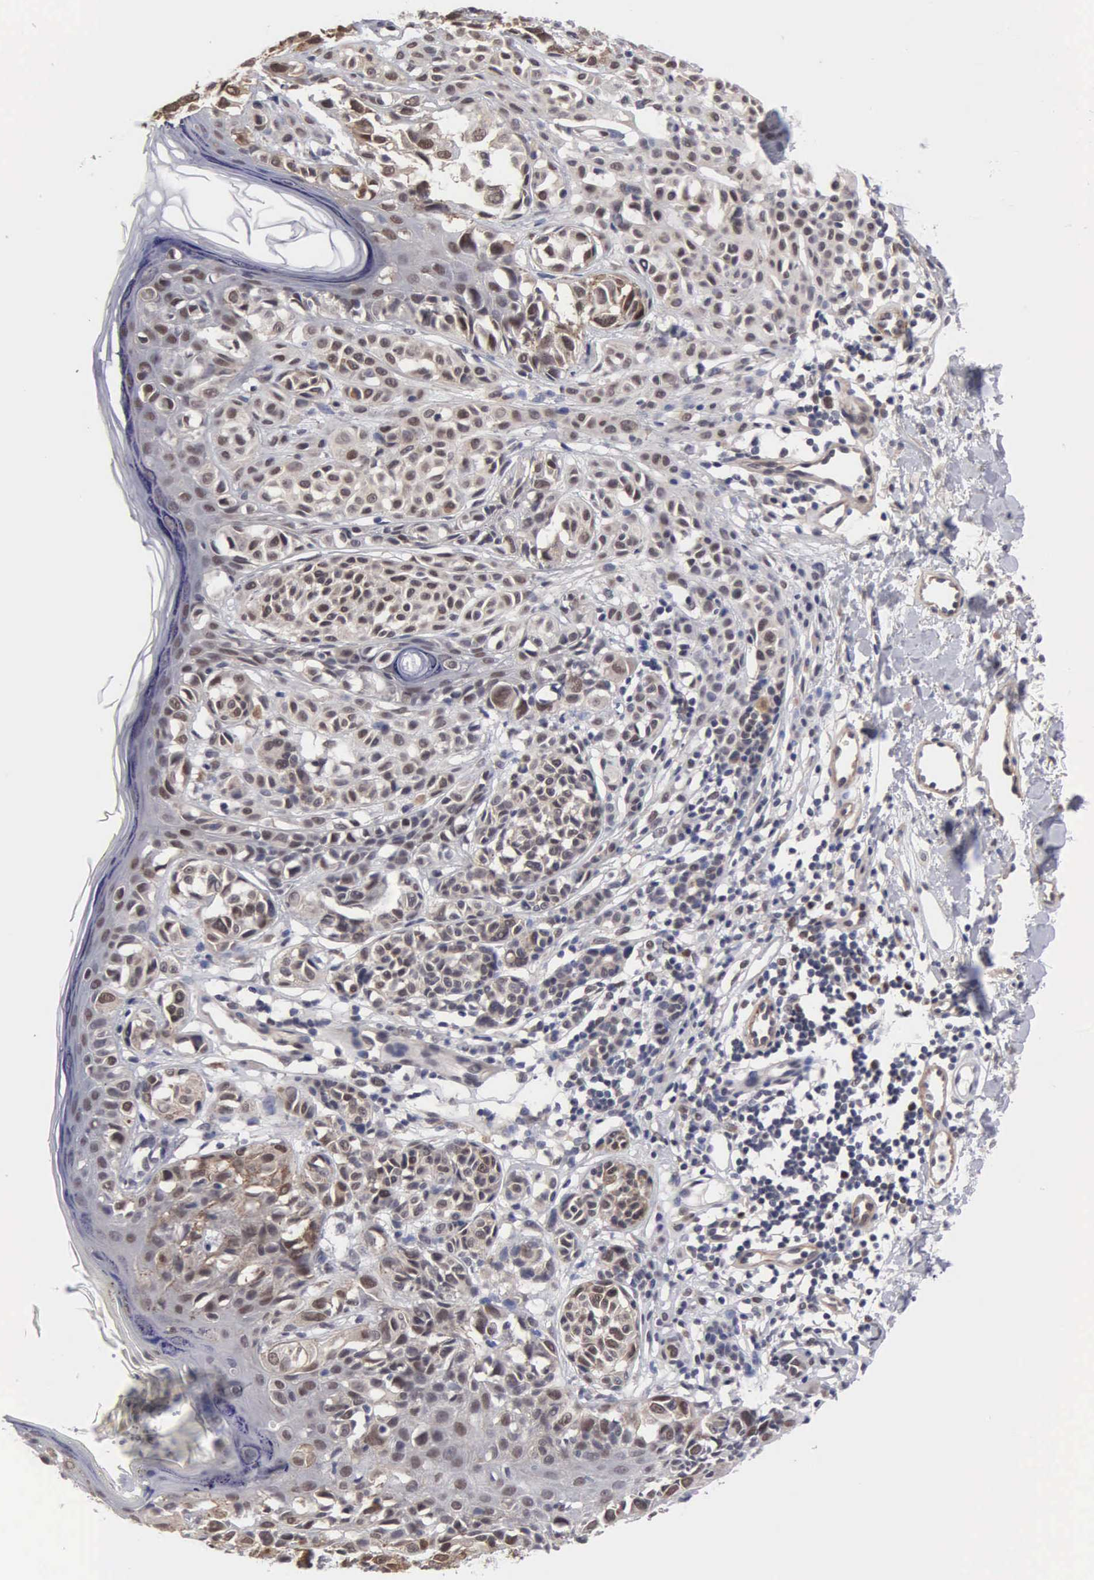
{"staining": {"intensity": "weak", "quantity": "25%-75%", "location": "cytoplasmic/membranous,nuclear"}, "tissue": "melanoma", "cell_type": "Tumor cells", "image_type": "cancer", "snomed": [{"axis": "morphology", "description": "Malignant melanoma, NOS"}, {"axis": "topography", "description": "Skin"}], "caption": "Melanoma stained for a protein exhibits weak cytoplasmic/membranous and nuclear positivity in tumor cells.", "gene": "ZBTB33", "patient": {"sex": "male", "age": 40}}